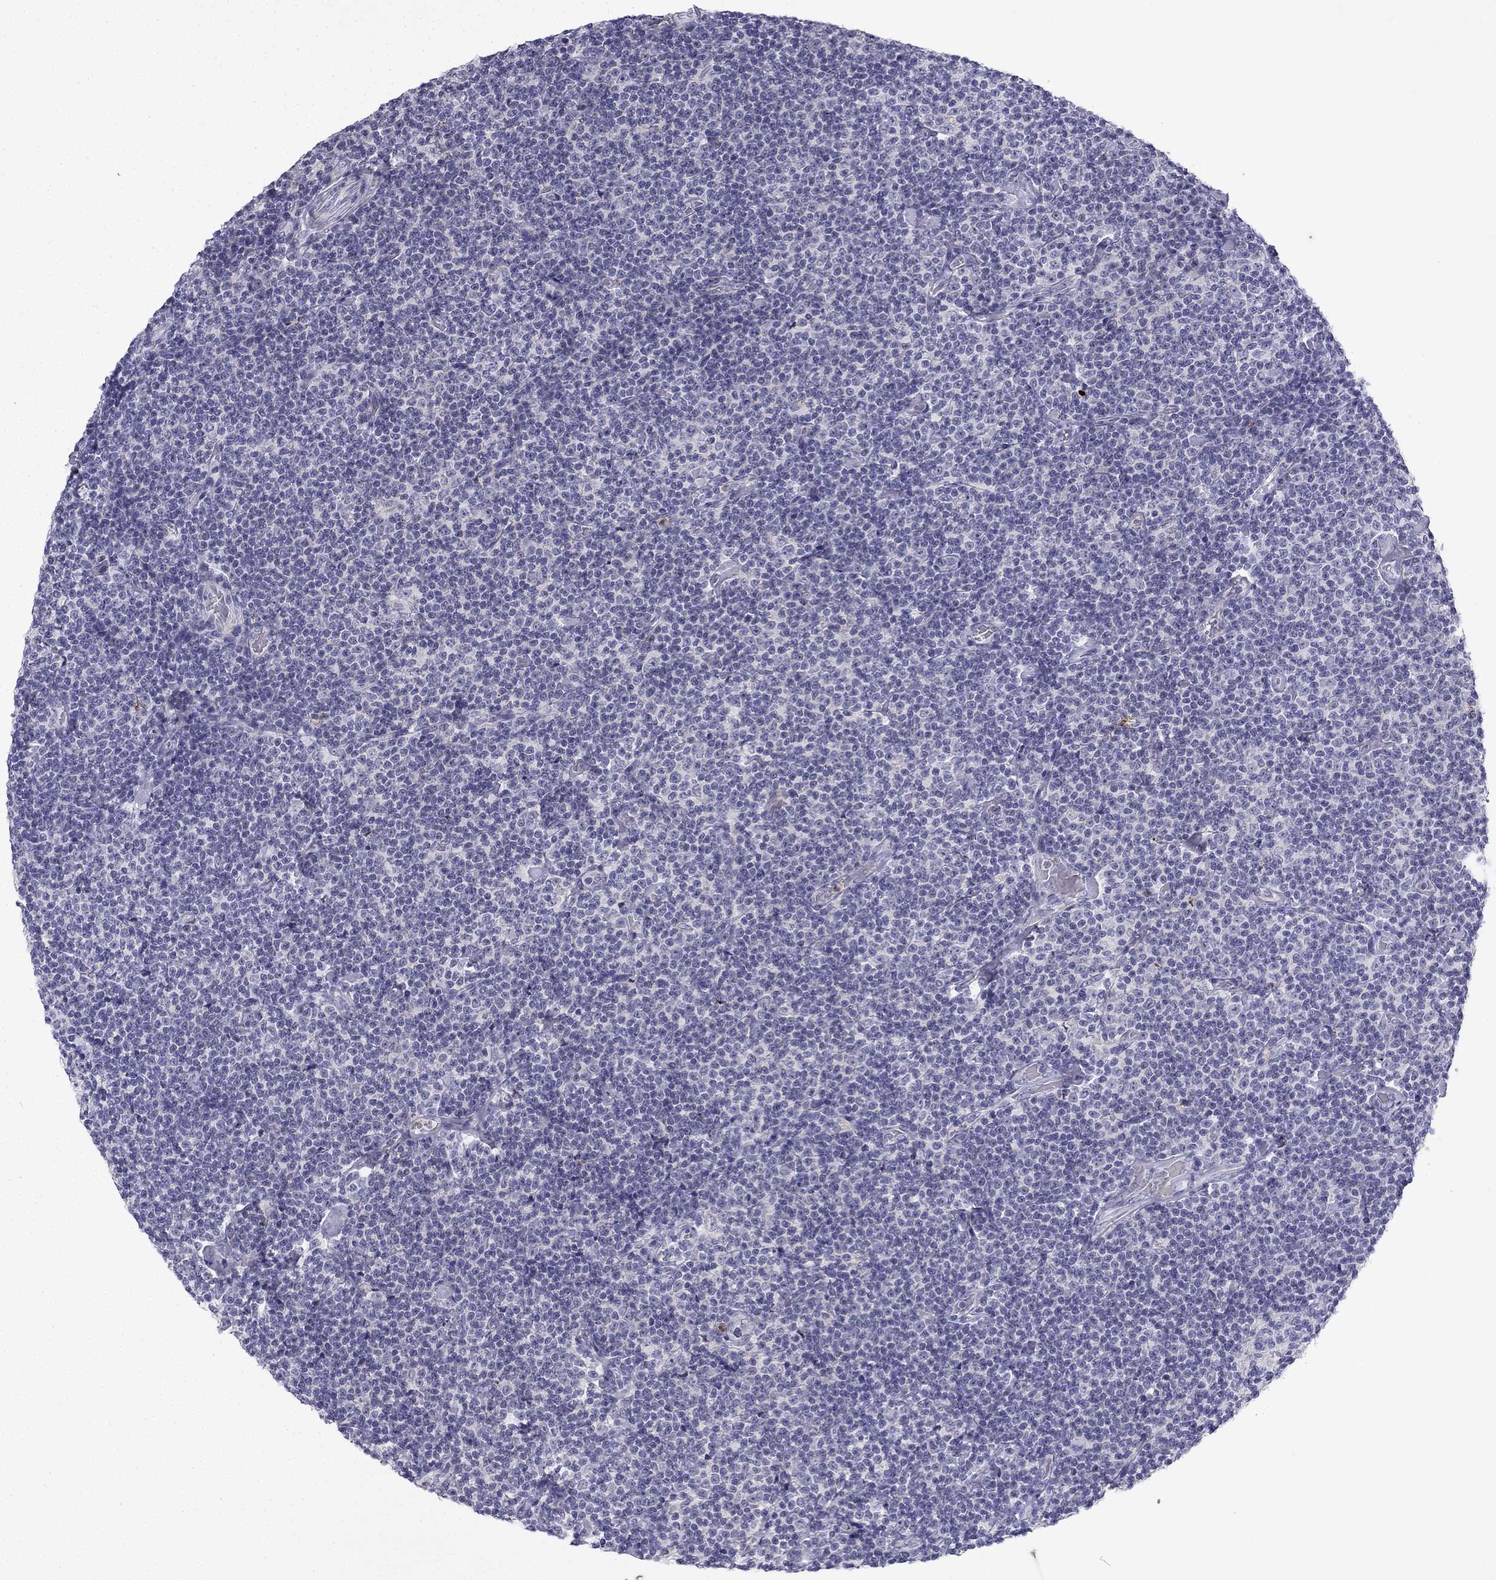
{"staining": {"intensity": "negative", "quantity": "none", "location": "none"}, "tissue": "lymphoma", "cell_type": "Tumor cells", "image_type": "cancer", "snomed": [{"axis": "morphology", "description": "Malignant lymphoma, non-Hodgkin's type, Low grade"}, {"axis": "topography", "description": "Lymph node"}], "caption": "A histopathology image of low-grade malignant lymphoma, non-Hodgkin's type stained for a protein demonstrates no brown staining in tumor cells. (IHC, brightfield microscopy, high magnification).", "gene": "SLC6A4", "patient": {"sex": "male", "age": 81}}